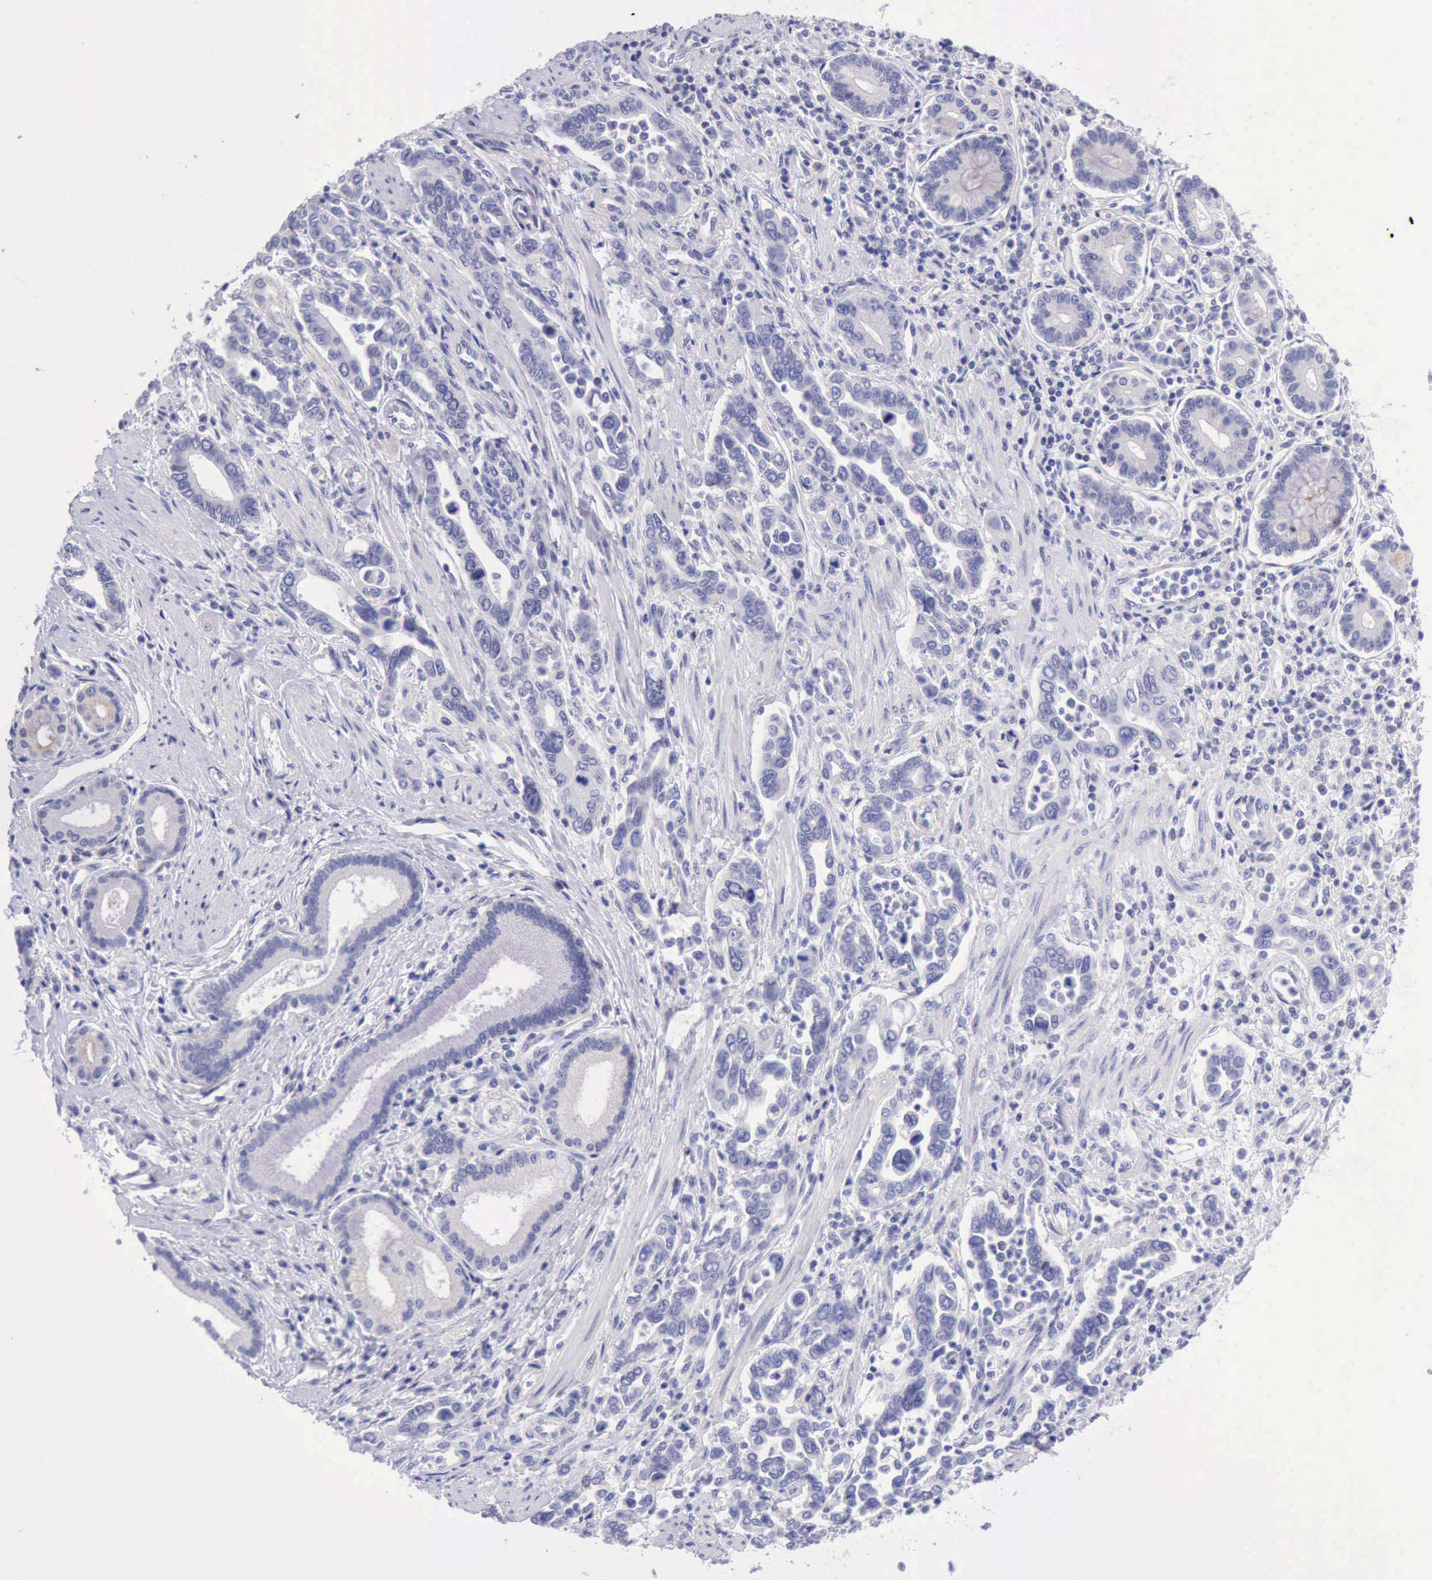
{"staining": {"intensity": "negative", "quantity": "none", "location": "none"}, "tissue": "pancreatic cancer", "cell_type": "Tumor cells", "image_type": "cancer", "snomed": [{"axis": "morphology", "description": "Adenocarcinoma, NOS"}, {"axis": "topography", "description": "Pancreas"}], "caption": "High magnification brightfield microscopy of adenocarcinoma (pancreatic) stained with DAB (brown) and counterstained with hematoxylin (blue): tumor cells show no significant positivity. (DAB immunohistochemistry (IHC), high magnification).", "gene": "LRFN5", "patient": {"sex": "female", "age": 57}}